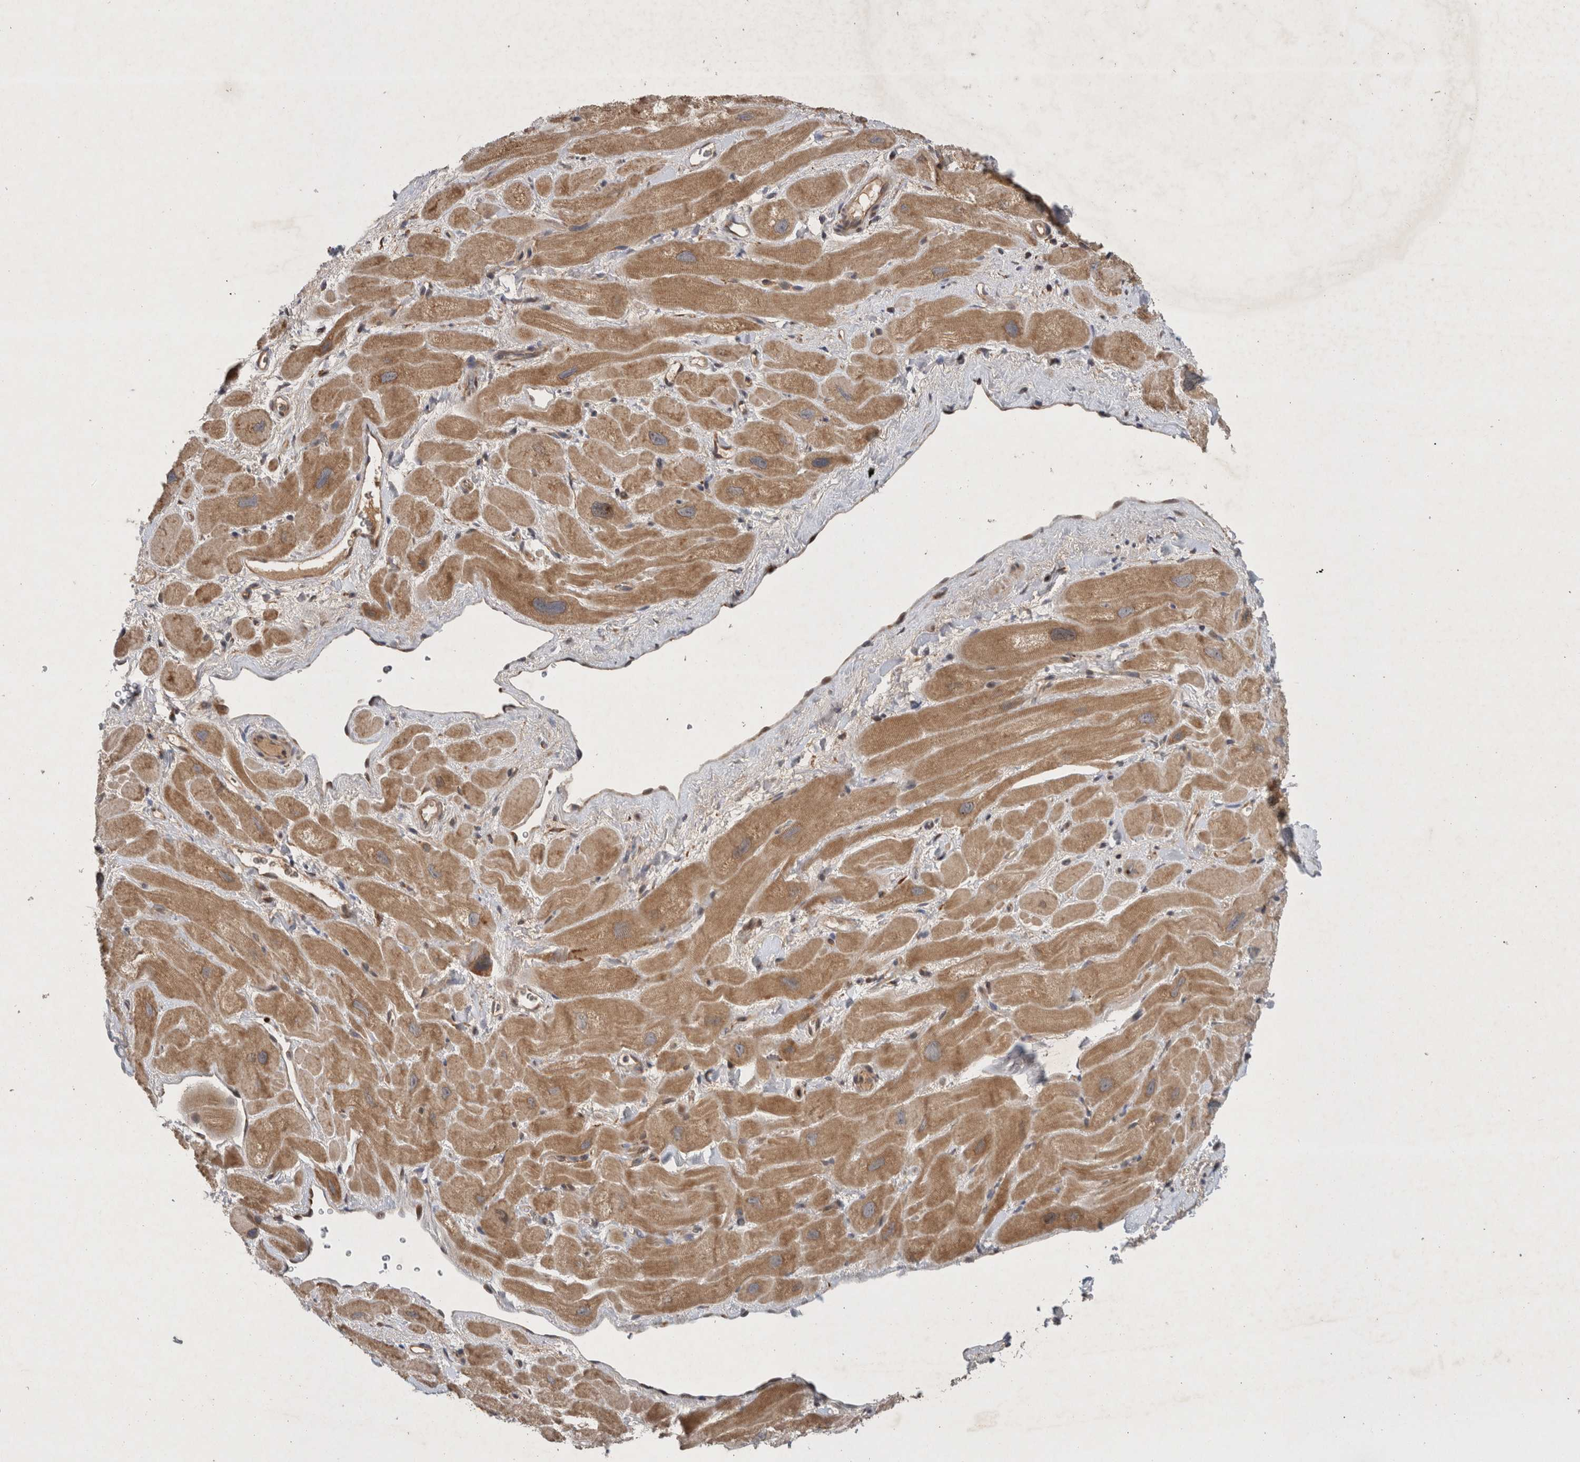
{"staining": {"intensity": "weak", "quantity": ">75%", "location": "cytoplasmic/membranous"}, "tissue": "heart muscle", "cell_type": "Cardiomyocytes", "image_type": "normal", "snomed": [{"axis": "morphology", "description": "Normal tissue, NOS"}, {"axis": "topography", "description": "Heart"}], "caption": "Immunohistochemical staining of benign human heart muscle shows weak cytoplasmic/membranous protein positivity in approximately >75% of cardiomyocytes.", "gene": "PDCD2", "patient": {"sex": "male", "age": 49}}